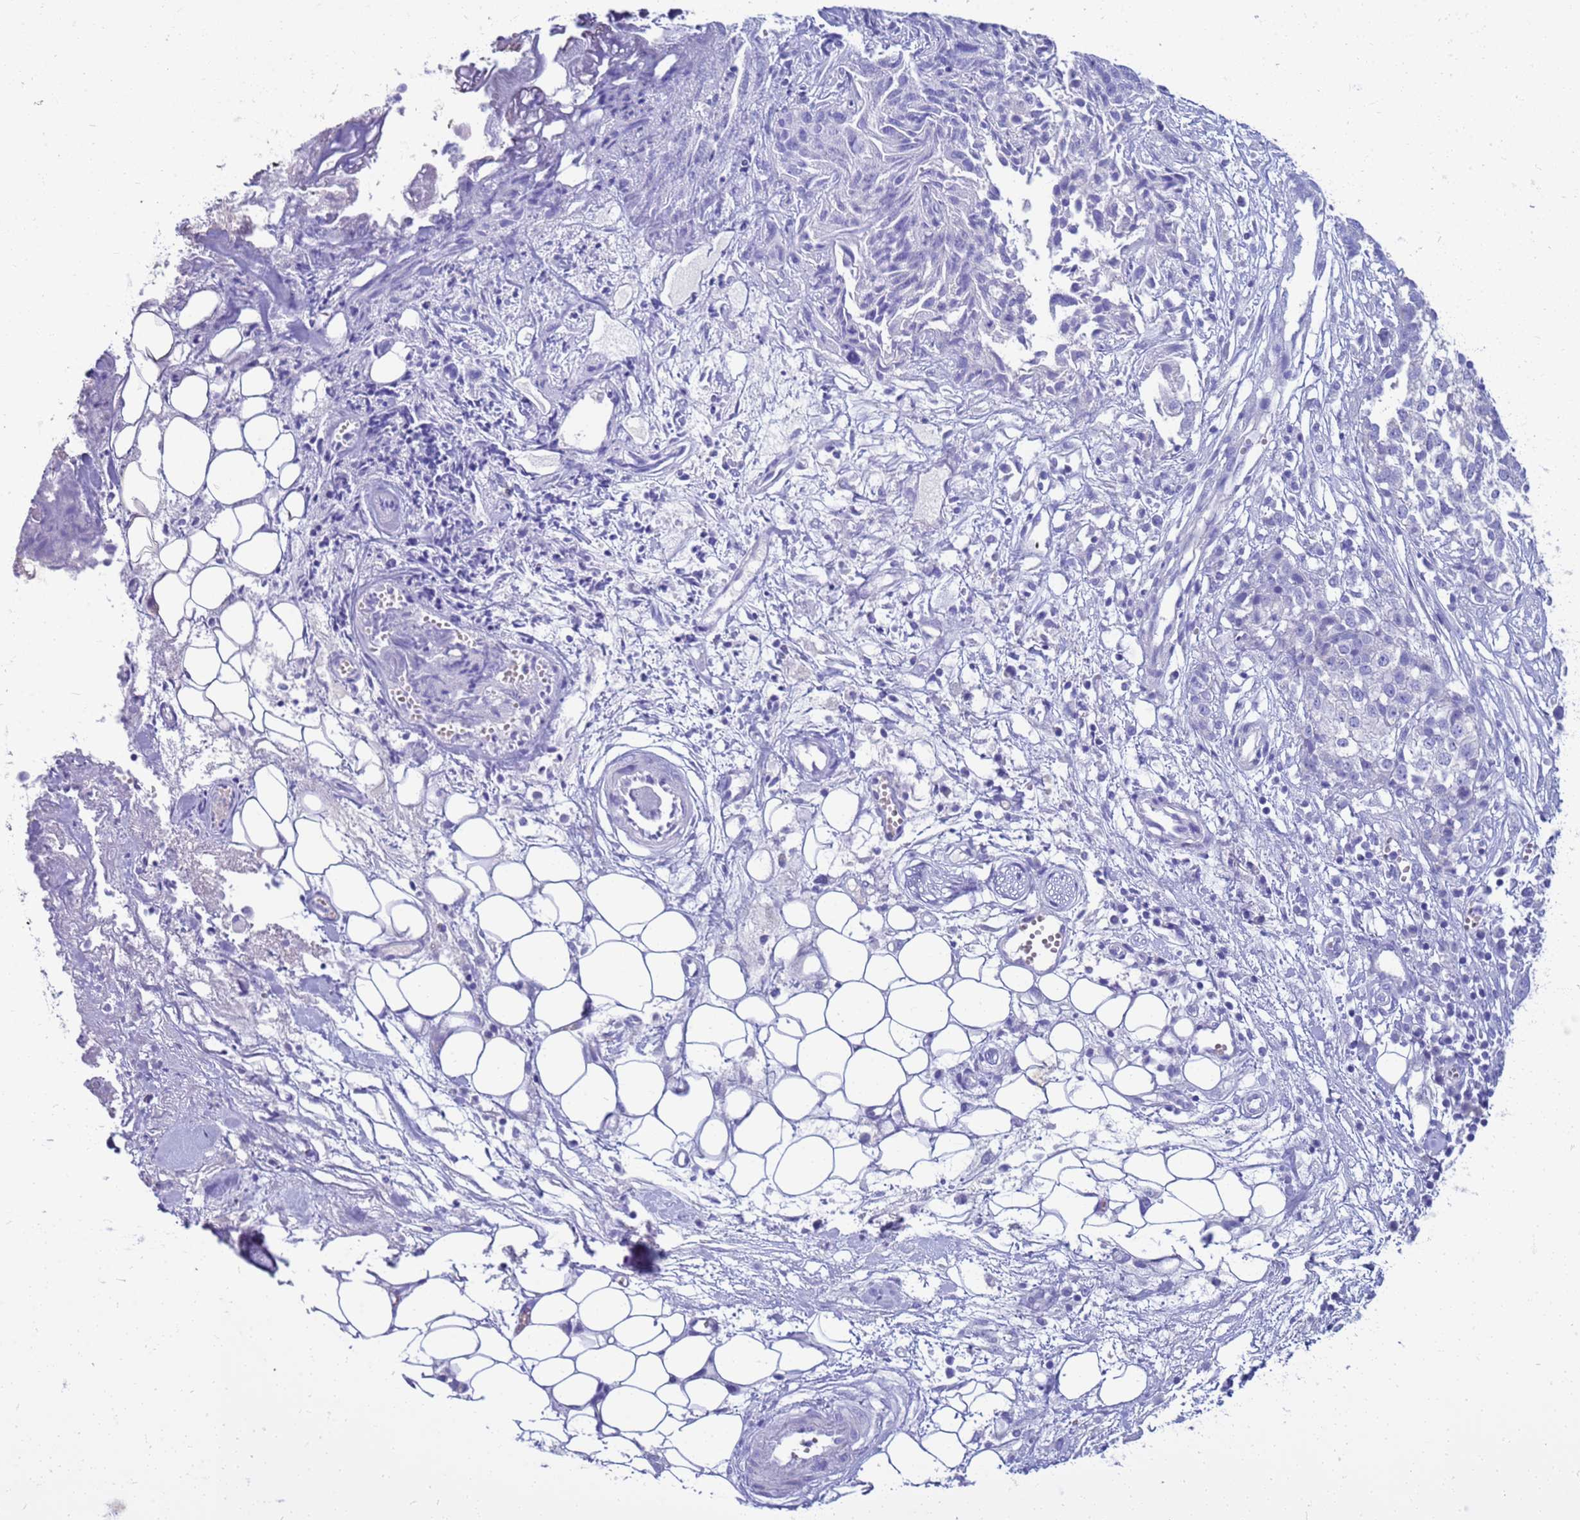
{"staining": {"intensity": "negative", "quantity": "none", "location": "none"}, "tissue": "ovarian cancer", "cell_type": "Tumor cells", "image_type": "cancer", "snomed": [{"axis": "morphology", "description": "Cystadenocarcinoma, serous, NOS"}, {"axis": "topography", "description": "Soft tissue"}, {"axis": "topography", "description": "Ovary"}], "caption": "The photomicrograph reveals no staining of tumor cells in ovarian cancer (serous cystadenocarcinoma).", "gene": "SYCN", "patient": {"sex": "female", "age": 57}}